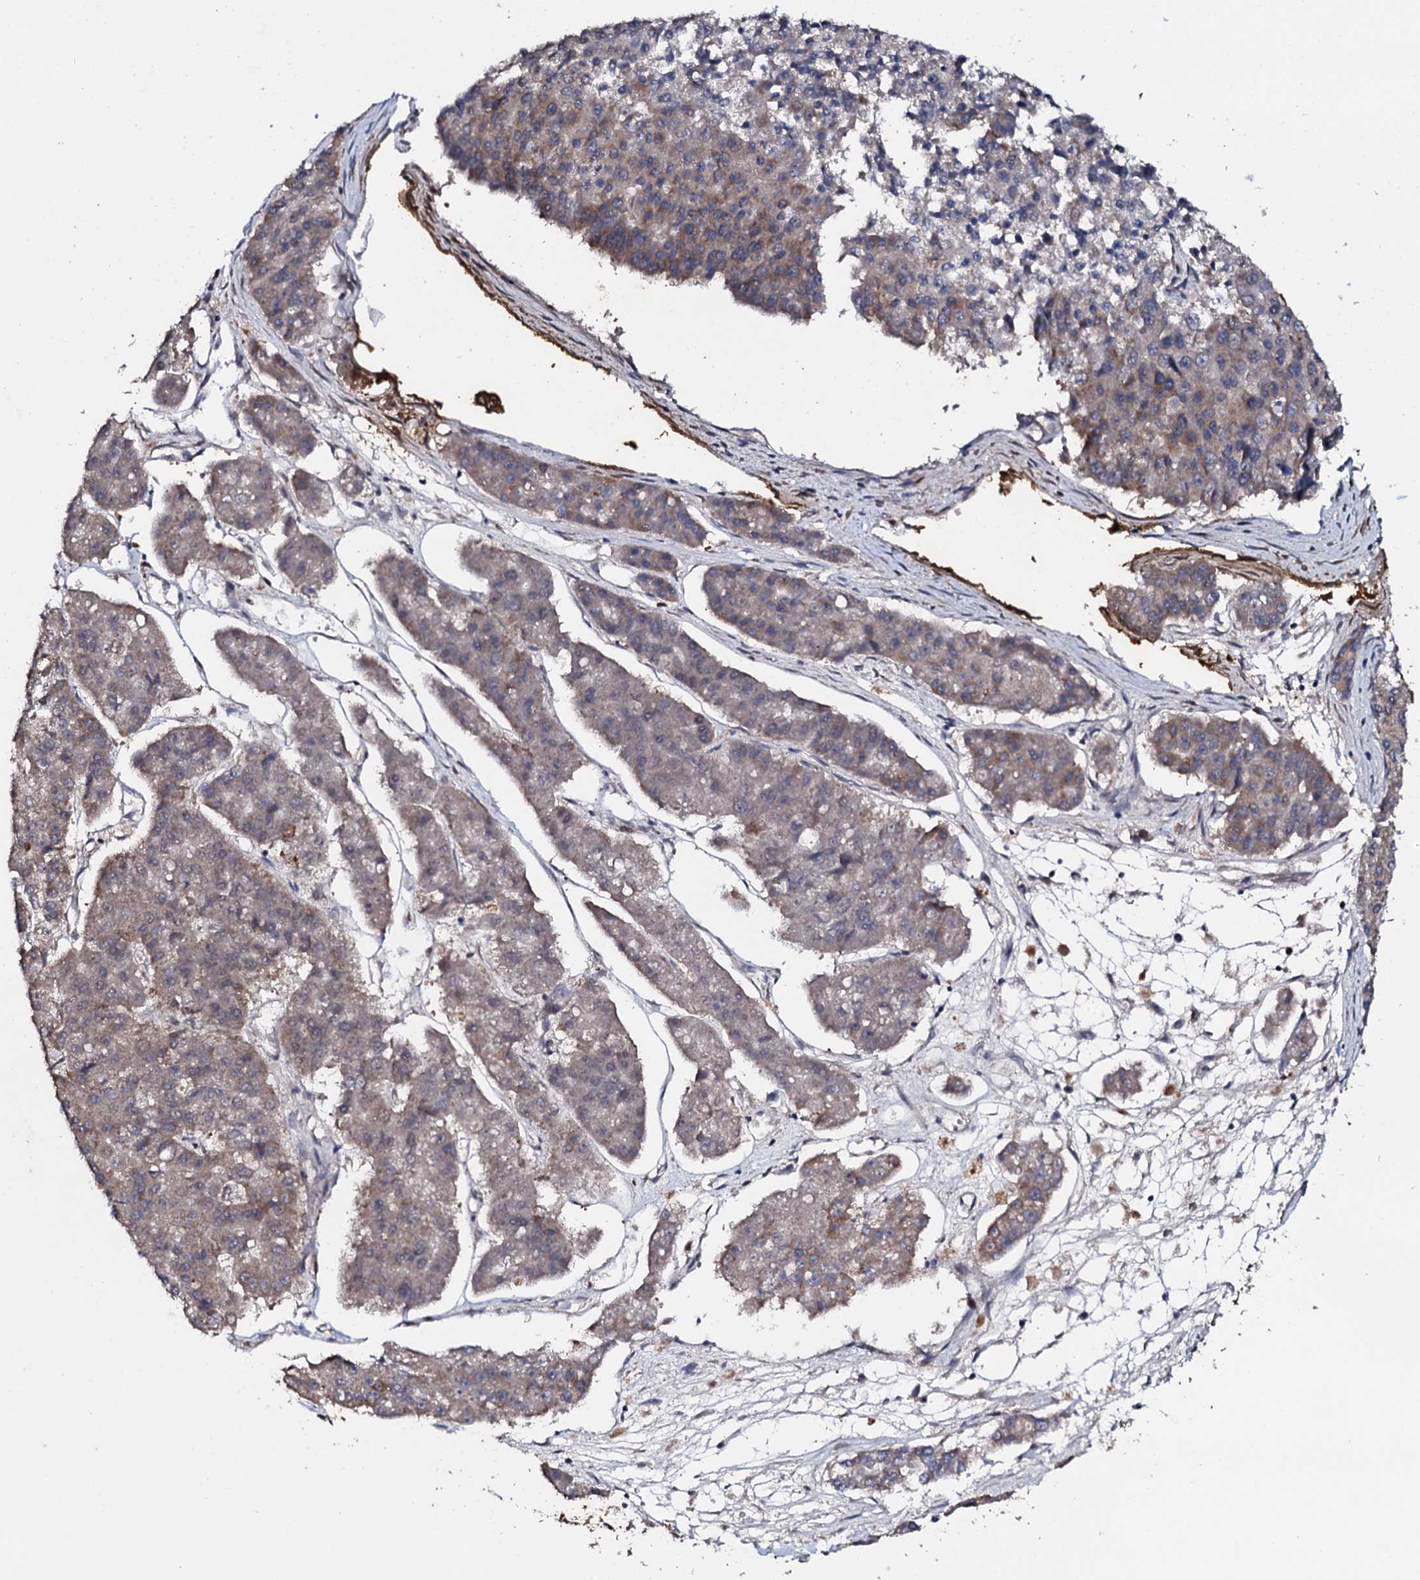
{"staining": {"intensity": "moderate", "quantity": "25%-75%", "location": "cytoplasmic/membranous"}, "tissue": "pancreatic cancer", "cell_type": "Tumor cells", "image_type": "cancer", "snomed": [{"axis": "morphology", "description": "Adenocarcinoma, NOS"}, {"axis": "topography", "description": "Pancreas"}], "caption": "This is a photomicrograph of immunohistochemistry staining of pancreatic cancer, which shows moderate staining in the cytoplasmic/membranous of tumor cells.", "gene": "FAM111A", "patient": {"sex": "male", "age": 50}}